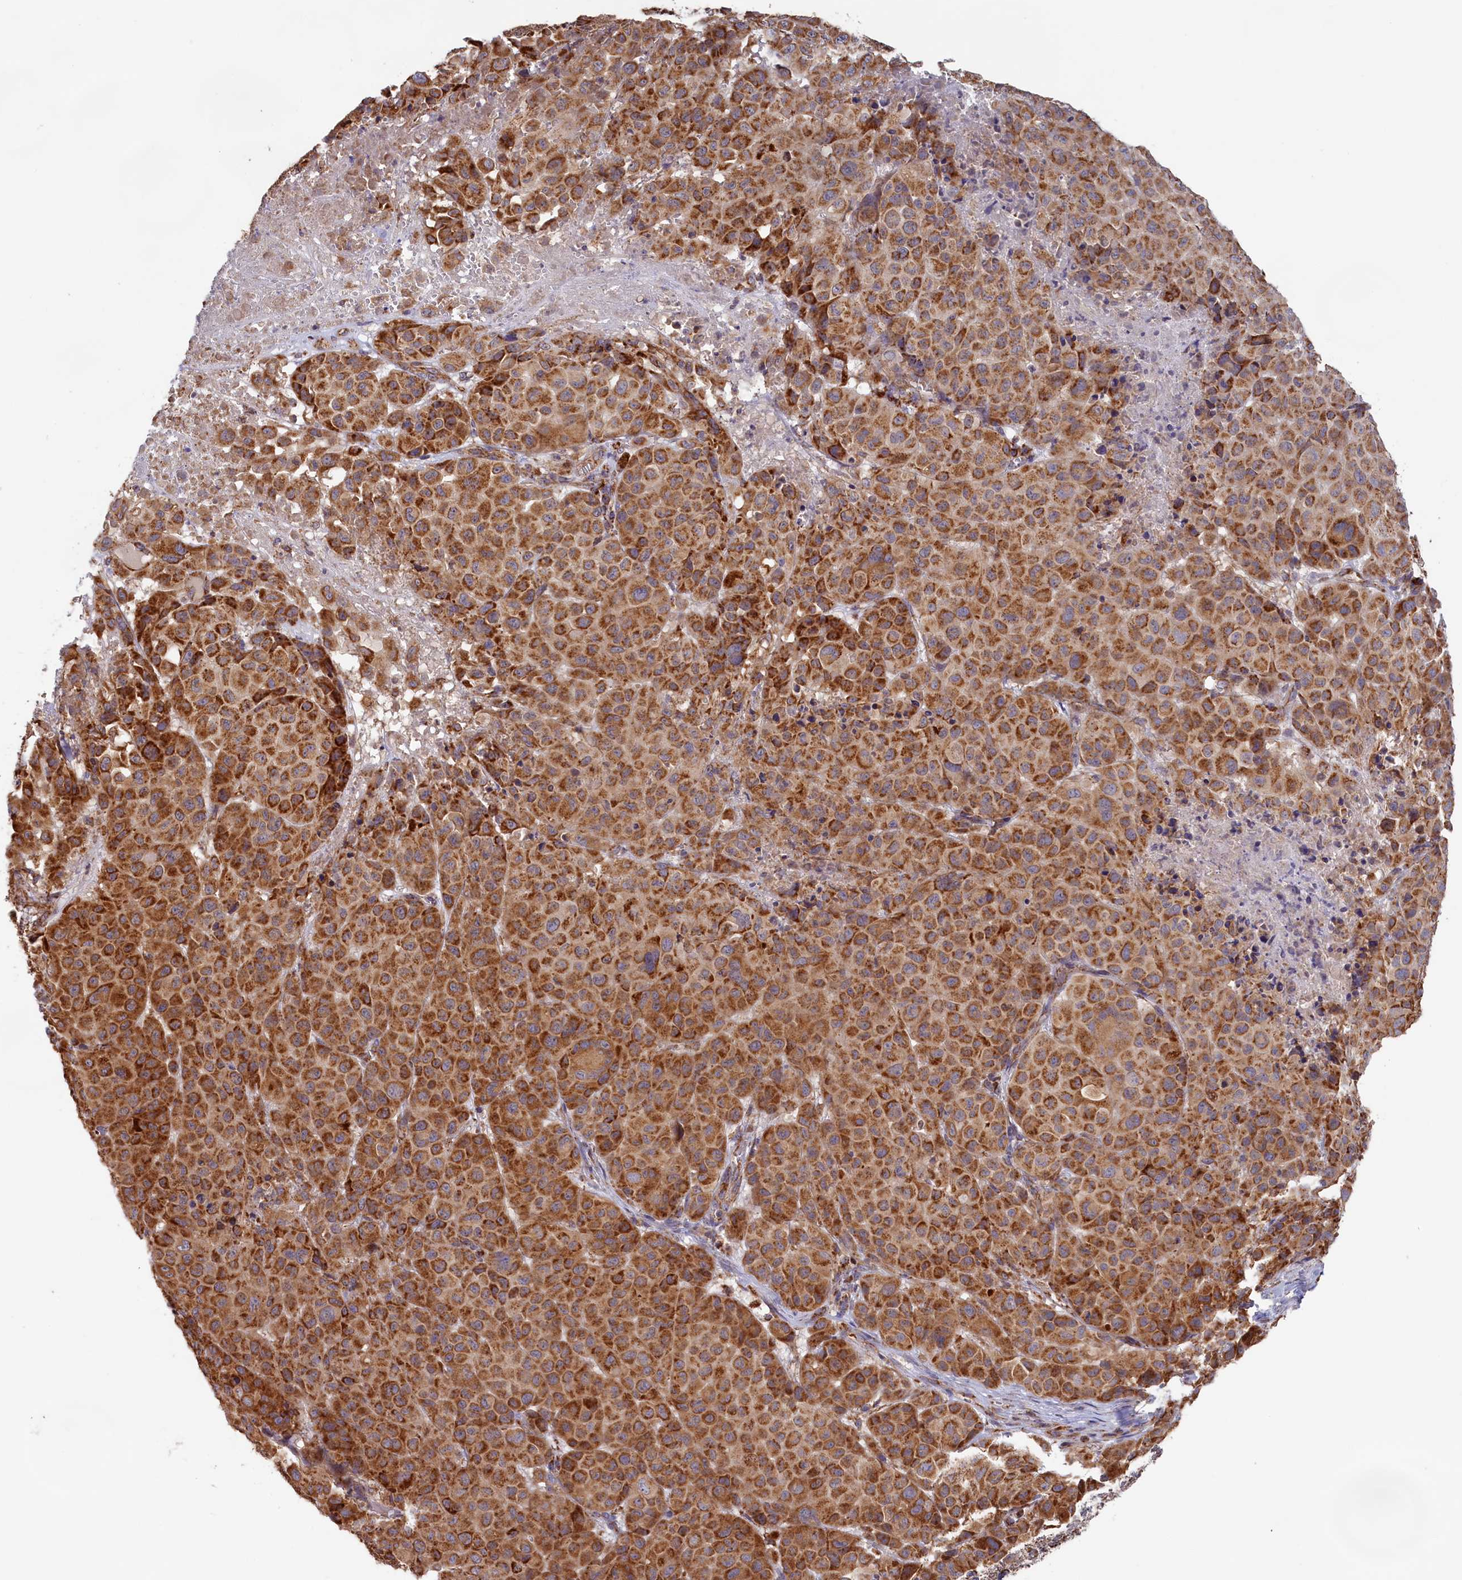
{"staining": {"intensity": "strong", "quantity": ">75%", "location": "cytoplasmic/membranous"}, "tissue": "melanoma", "cell_type": "Tumor cells", "image_type": "cancer", "snomed": [{"axis": "morphology", "description": "Malignant melanoma, NOS"}, {"axis": "topography", "description": "Skin"}], "caption": "Immunohistochemistry (IHC) staining of malignant melanoma, which reveals high levels of strong cytoplasmic/membranous positivity in about >75% of tumor cells indicating strong cytoplasmic/membranous protein staining. The staining was performed using DAB (3,3'-diaminobenzidine) (brown) for protein detection and nuclei were counterstained in hematoxylin (blue).", "gene": "MACROD1", "patient": {"sex": "male", "age": 73}}